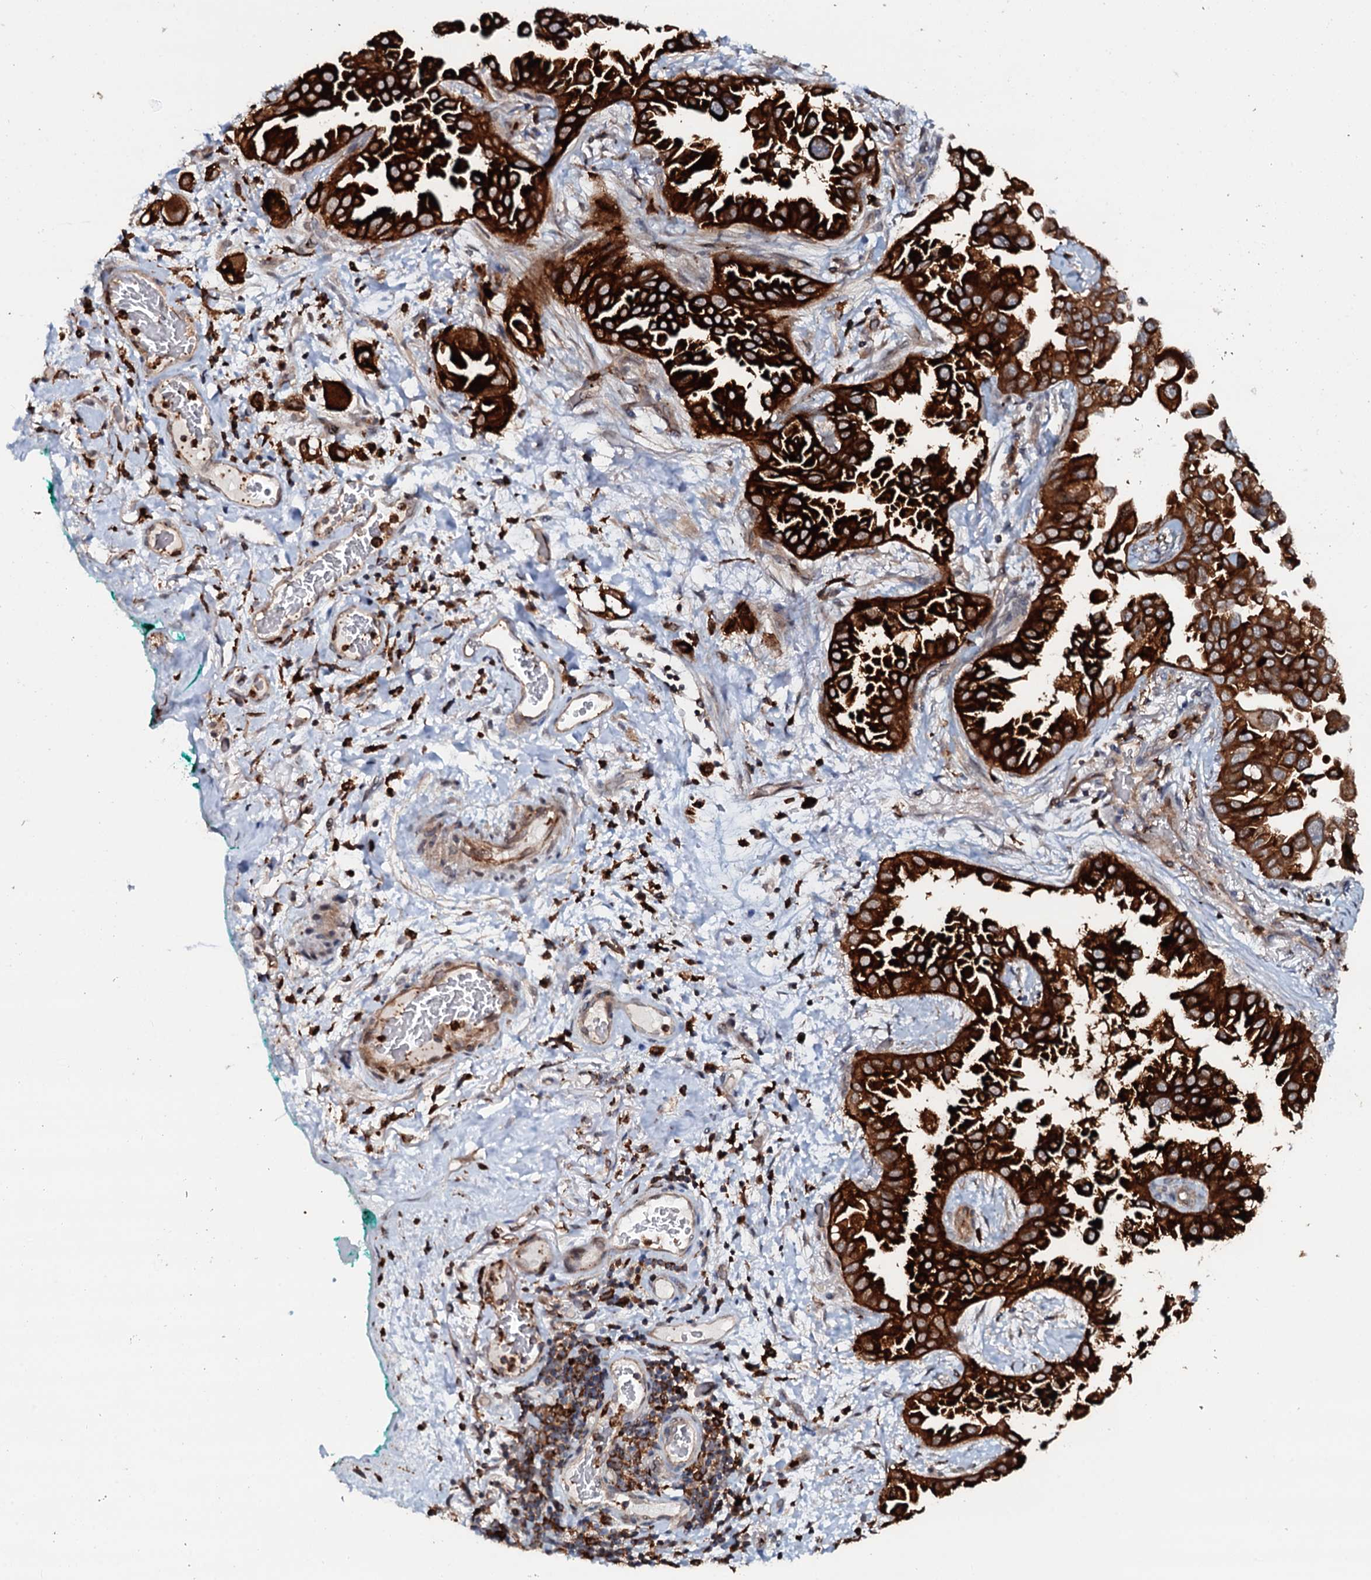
{"staining": {"intensity": "strong", "quantity": ">75%", "location": "cytoplasmic/membranous"}, "tissue": "lung cancer", "cell_type": "Tumor cells", "image_type": "cancer", "snomed": [{"axis": "morphology", "description": "Adenocarcinoma, NOS"}, {"axis": "topography", "description": "Lung"}], "caption": "High-magnification brightfield microscopy of lung cancer stained with DAB (brown) and counterstained with hematoxylin (blue). tumor cells exhibit strong cytoplasmic/membranous positivity is appreciated in approximately>75% of cells.", "gene": "VAMP8", "patient": {"sex": "female", "age": 67}}